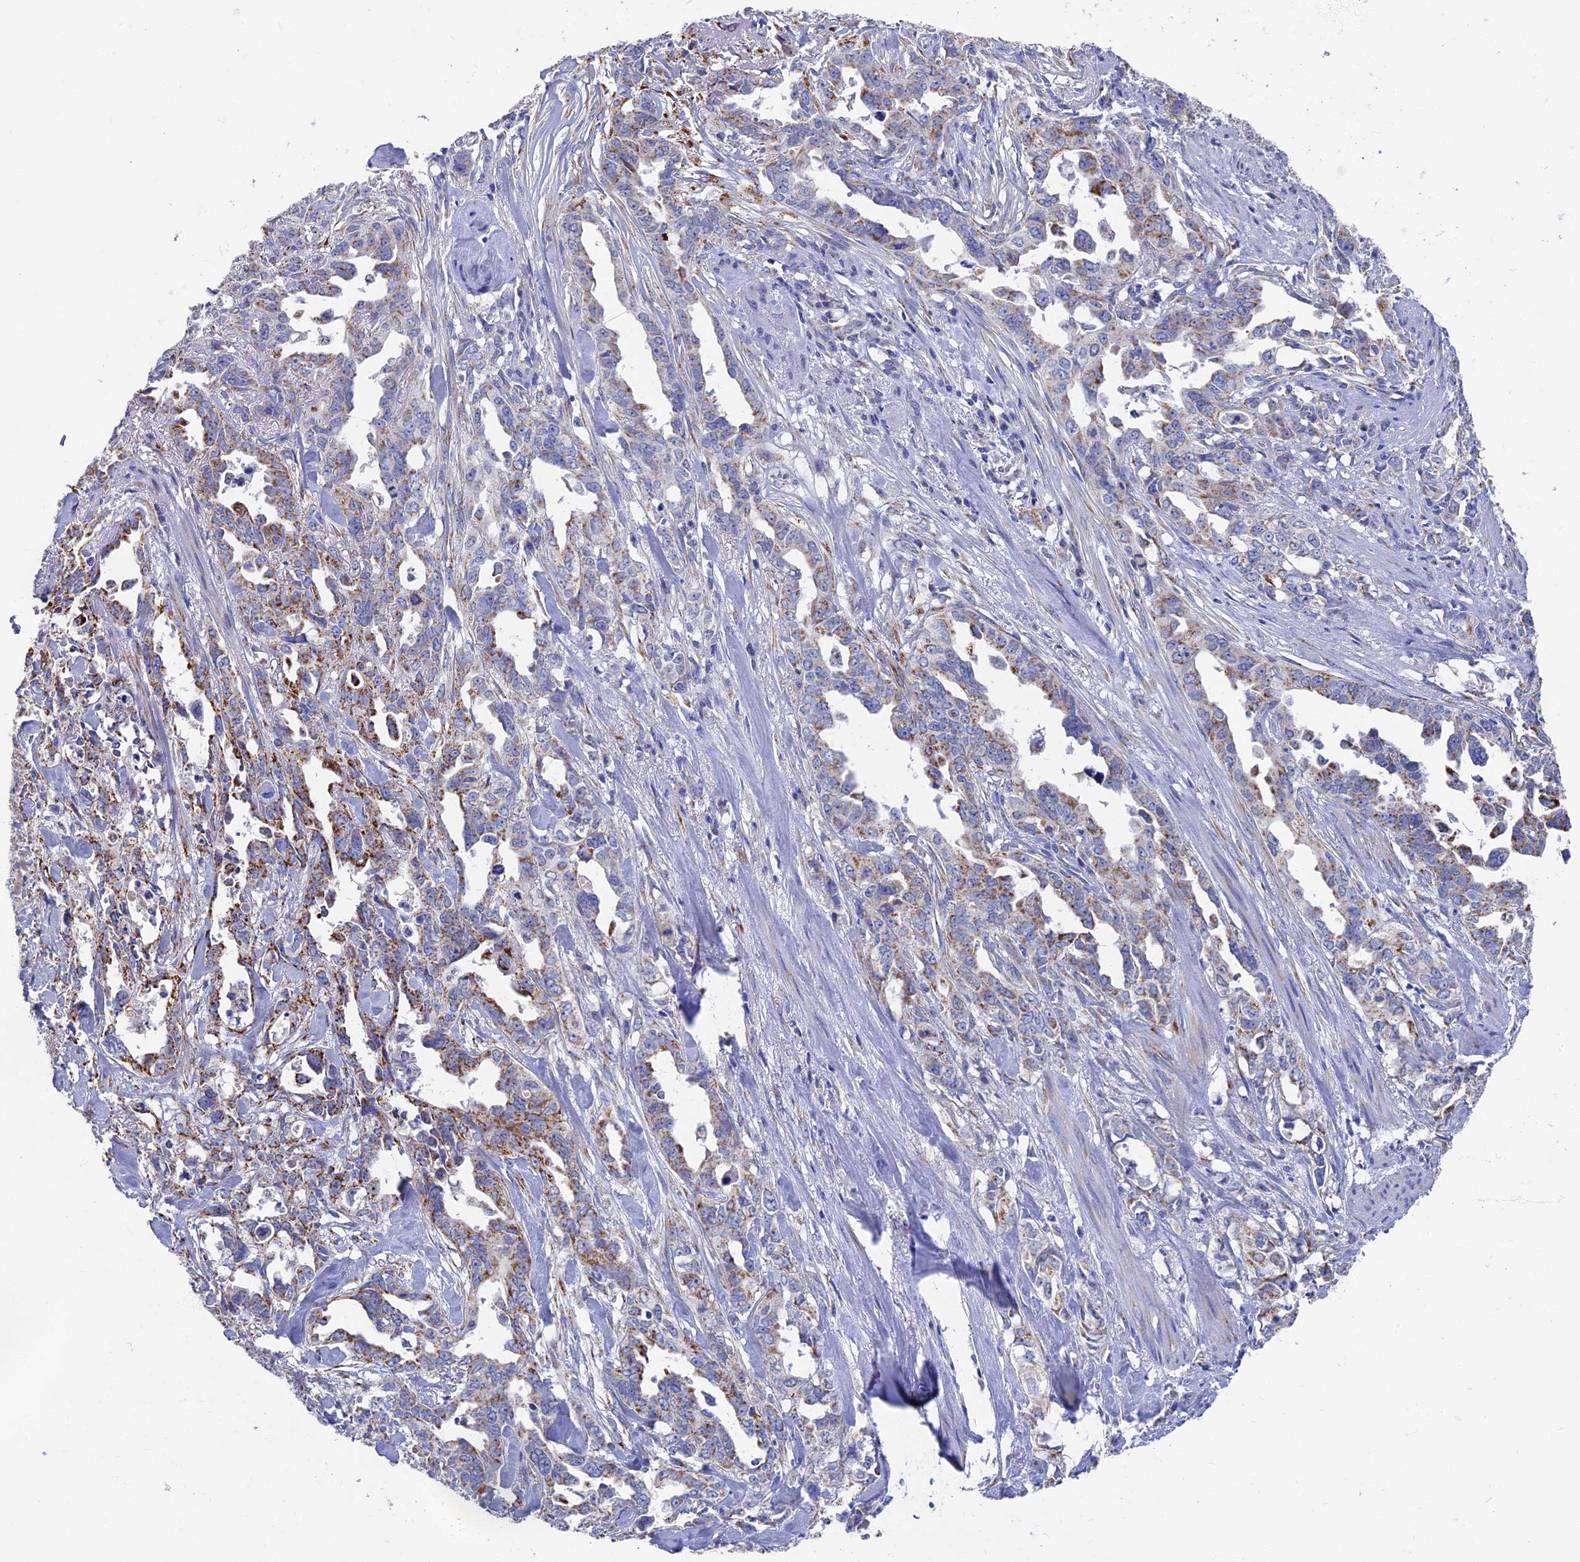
{"staining": {"intensity": "moderate", "quantity": "25%-75%", "location": "cytoplasmic/membranous"}, "tissue": "endometrial cancer", "cell_type": "Tumor cells", "image_type": "cancer", "snomed": [{"axis": "morphology", "description": "Adenocarcinoma, NOS"}, {"axis": "topography", "description": "Endometrium"}], "caption": "Adenocarcinoma (endometrial) tissue exhibits moderate cytoplasmic/membranous staining in approximately 25%-75% of tumor cells, visualized by immunohistochemistry.", "gene": "OAT", "patient": {"sex": "female", "age": 65}}